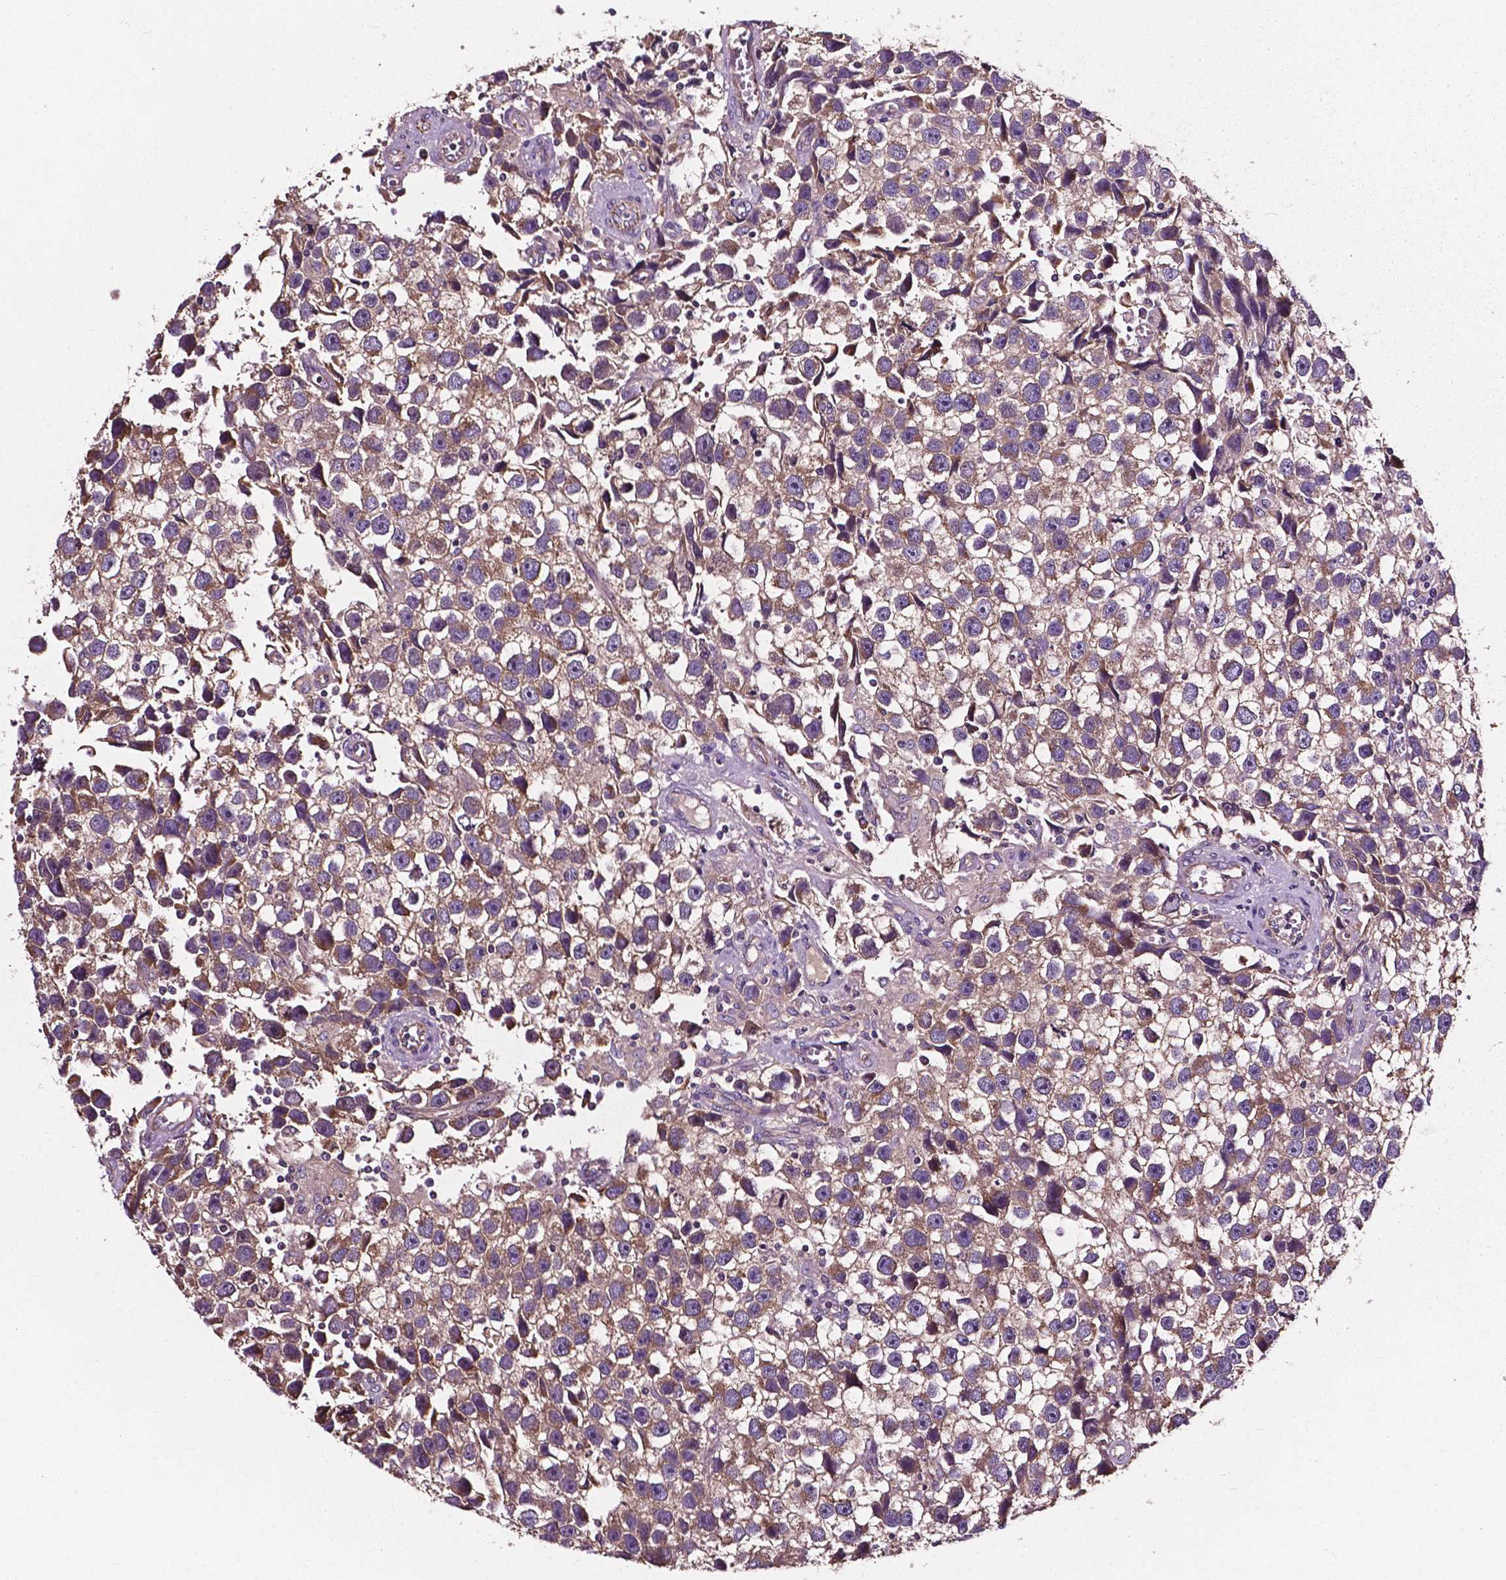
{"staining": {"intensity": "weak", "quantity": ">75%", "location": "cytoplasmic/membranous"}, "tissue": "testis cancer", "cell_type": "Tumor cells", "image_type": "cancer", "snomed": [{"axis": "morphology", "description": "Seminoma, NOS"}, {"axis": "topography", "description": "Testis"}], "caption": "Weak cytoplasmic/membranous staining for a protein is present in approximately >75% of tumor cells of testis cancer (seminoma) using immunohistochemistry (IHC).", "gene": "ATG16L1", "patient": {"sex": "male", "age": 43}}